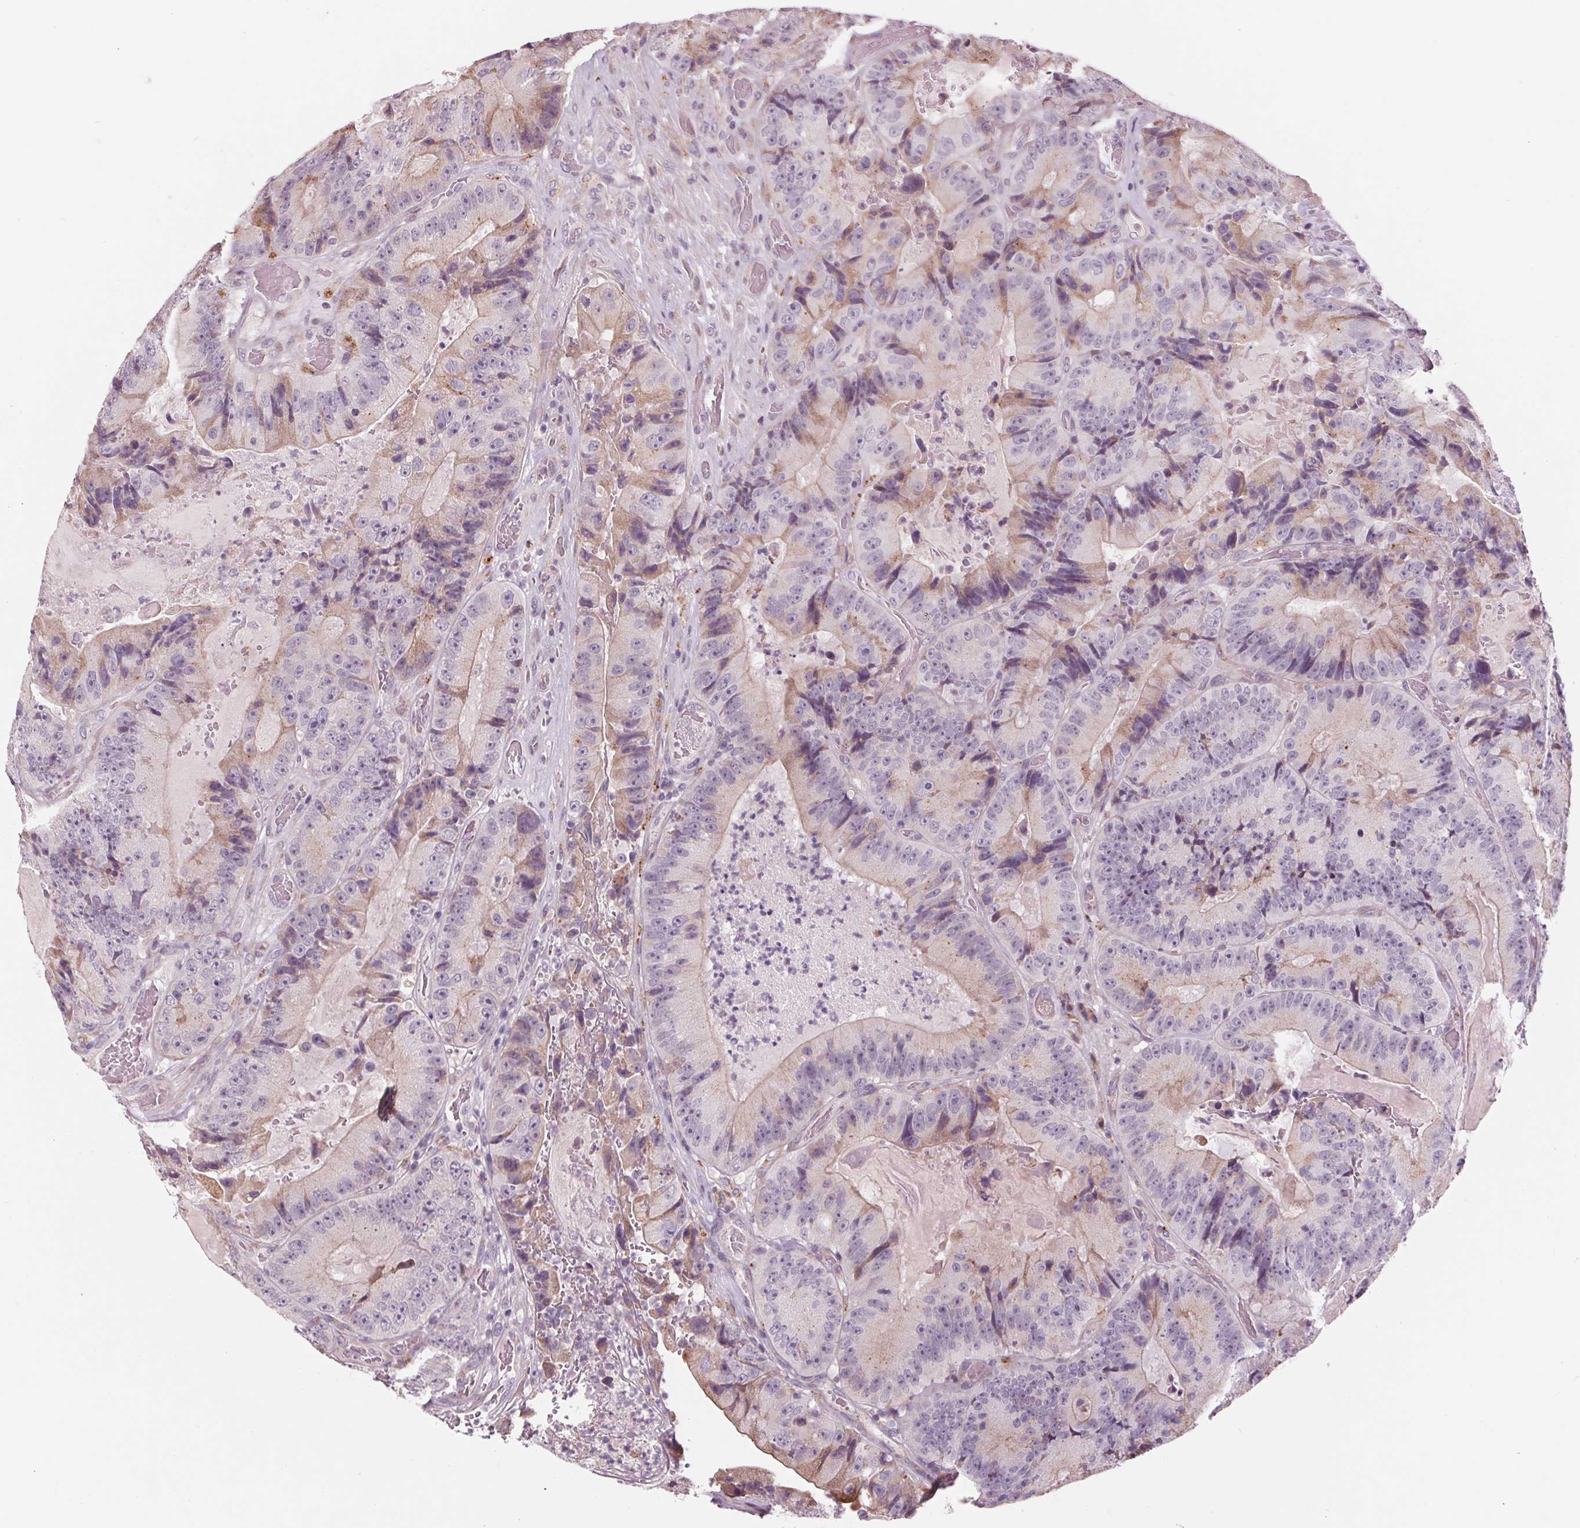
{"staining": {"intensity": "weak", "quantity": "<25%", "location": "cytoplasmic/membranous"}, "tissue": "colorectal cancer", "cell_type": "Tumor cells", "image_type": "cancer", "snomed": [{"axis": "morphology", "description": "Adenocarcinoma, NOS"}, {"axis": "topography", "description": "Colon"}], "caption": "Tumor cells are negative for protein expression in human colorectal adenocarcinoma.", "gene": "SAMD5", "patient": {"sex": "female", "age": 86}}